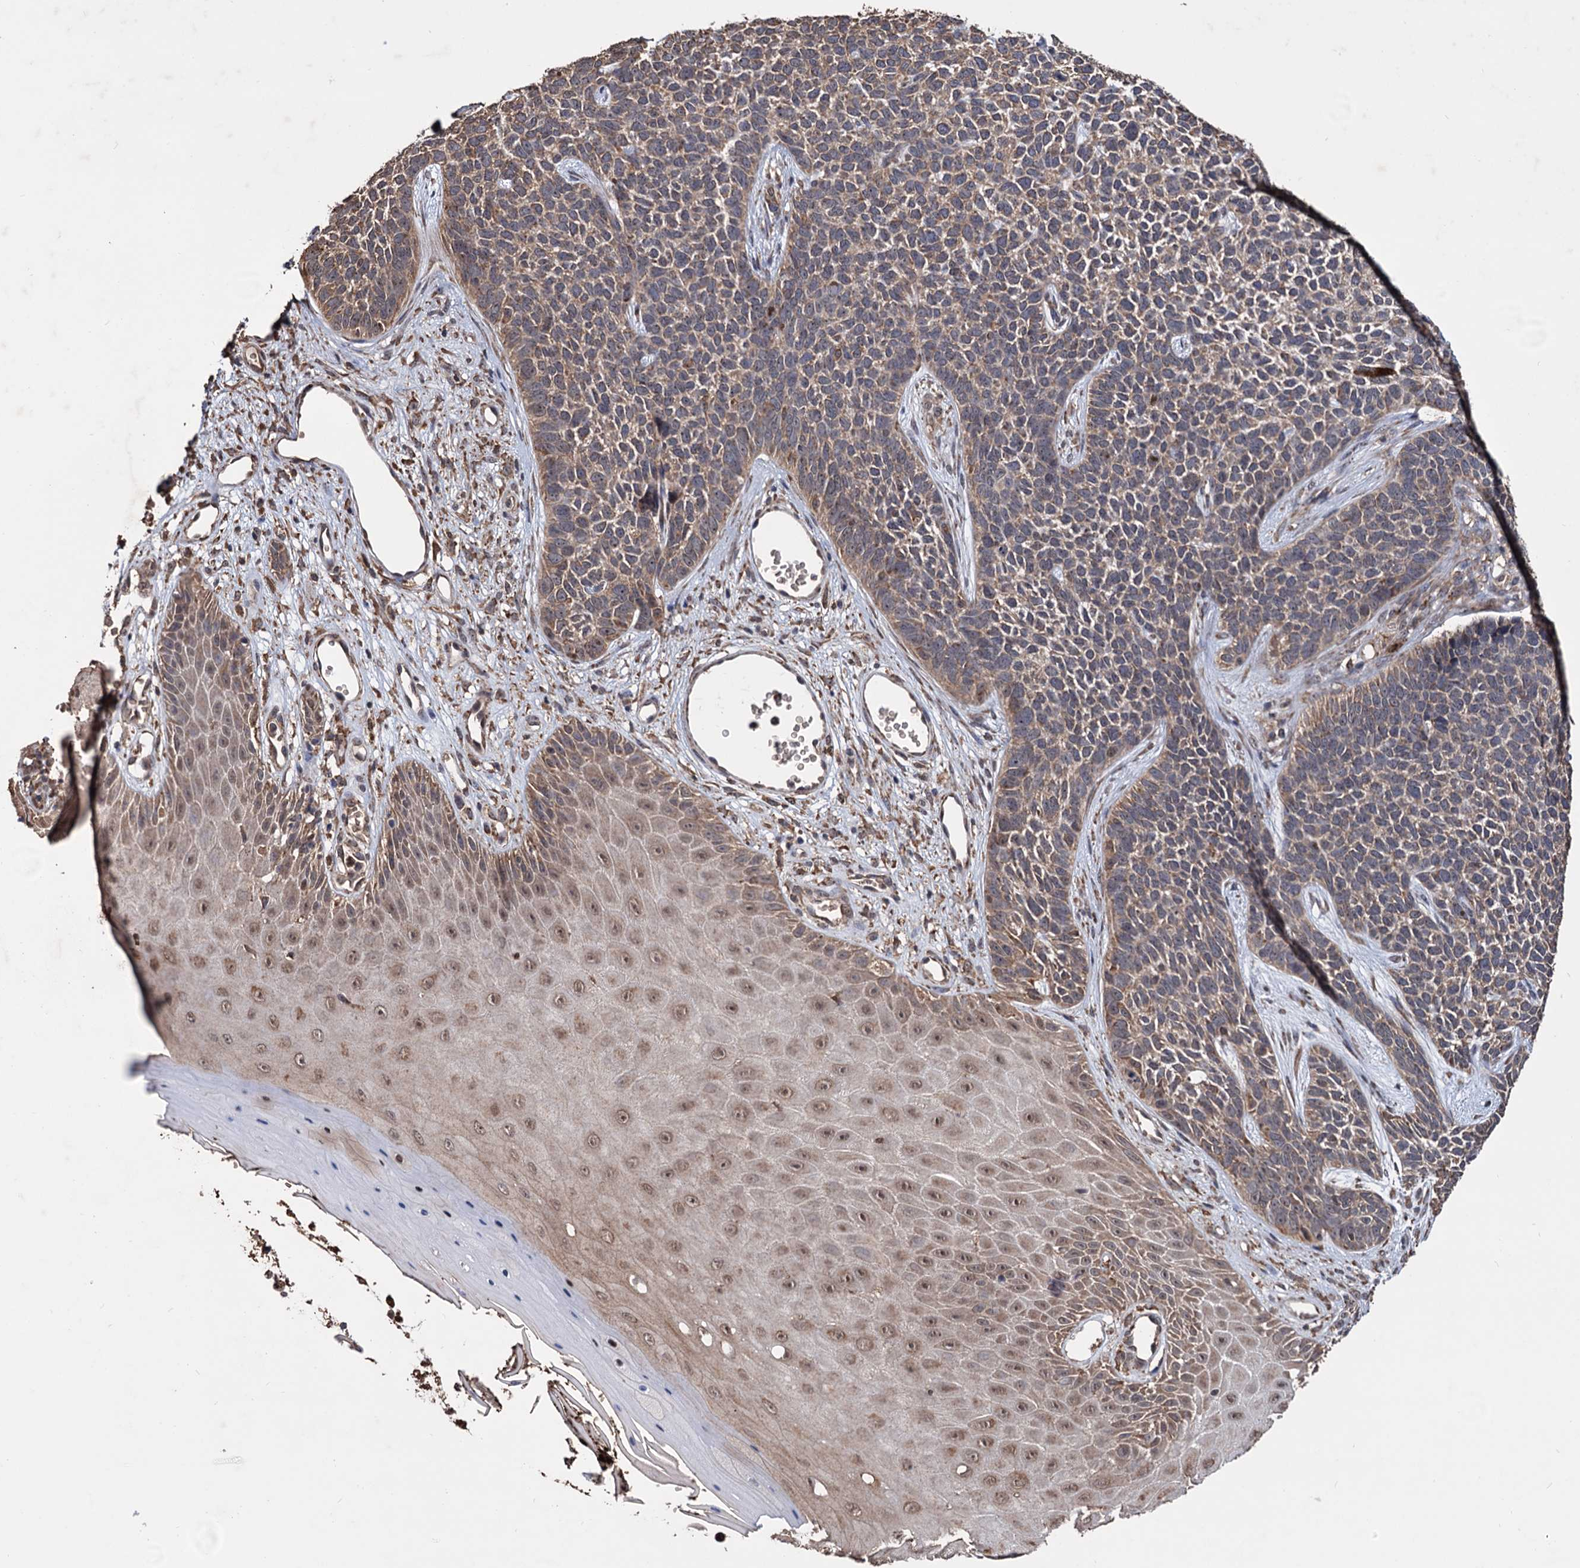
{"staining": {"intensity": "moderate", "quantity": ">75%", "location": "cytoplasmic/membranous"}, "tissue": "skin cancer", "cell_type": "Tumor cells", "image_type": "cancer", "snomed": [{"axis": "morphology", "description": "Basal cell carcinoma"}, {"axis": "topography", "description": "Skin"}], "caption": "Protein staining of skin cancer (basal cell carcinoma) tissue shows moderate cytoplasmic/membranous expression in about >75% of tumor cells.", "gene": "TBC1D12", "patient": {"sex": "female", "age": 84}}